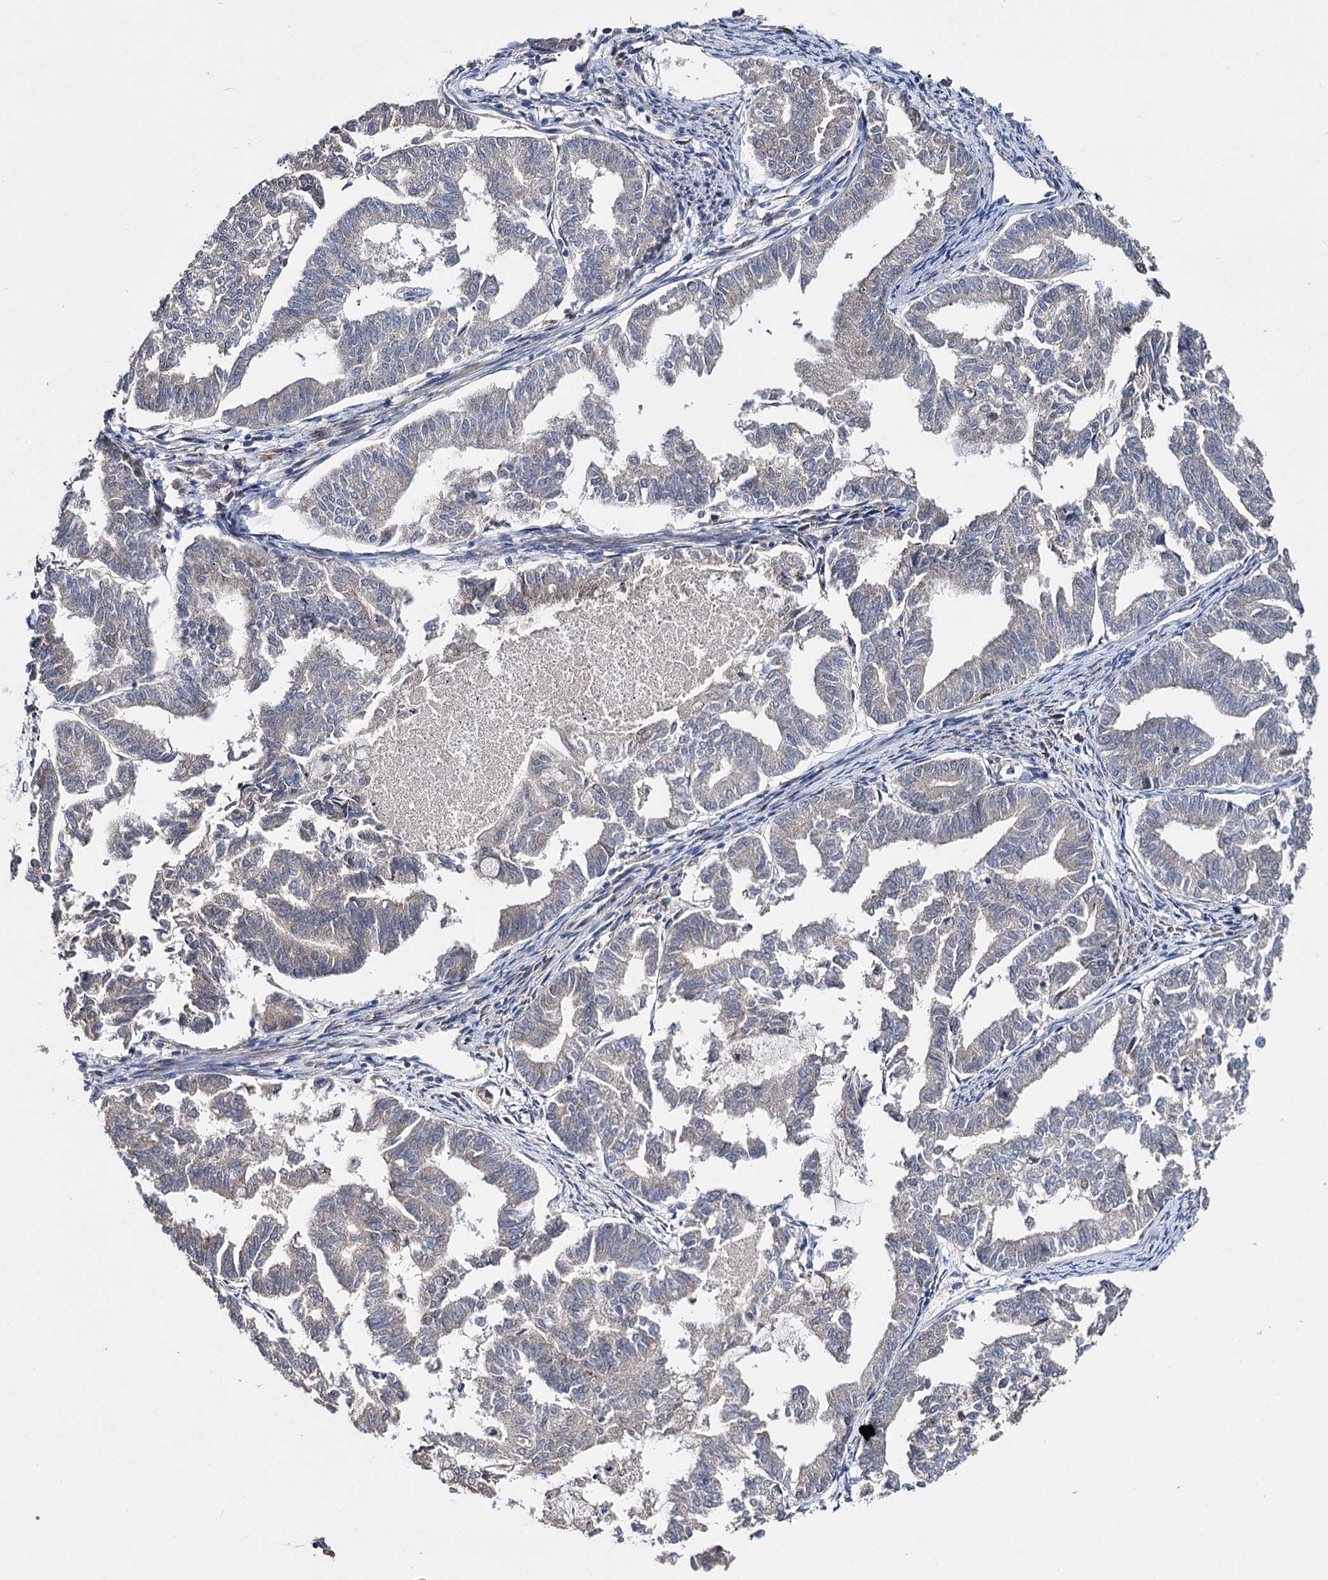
{"staining": {"intensity": "weak", "quantity": "<25%", "location": "cytoplasmic/membranous"}, "tissue": "endometrial cancer", "cell_type": "Tumor cells", "image_type": "cancer", "snomed": [{"axis": "morphology", "description": "Adenocarcinoma, NOS"}, {"axis": "topography", "description": "Endometrium"}], "caption": "The IHC micrograph has no significant positivity in tumor cells of endometrial cancer (adenocarcinoma) tissue.", "gene": "CLPB", "patient": {"sex": "female", "age": 79}}